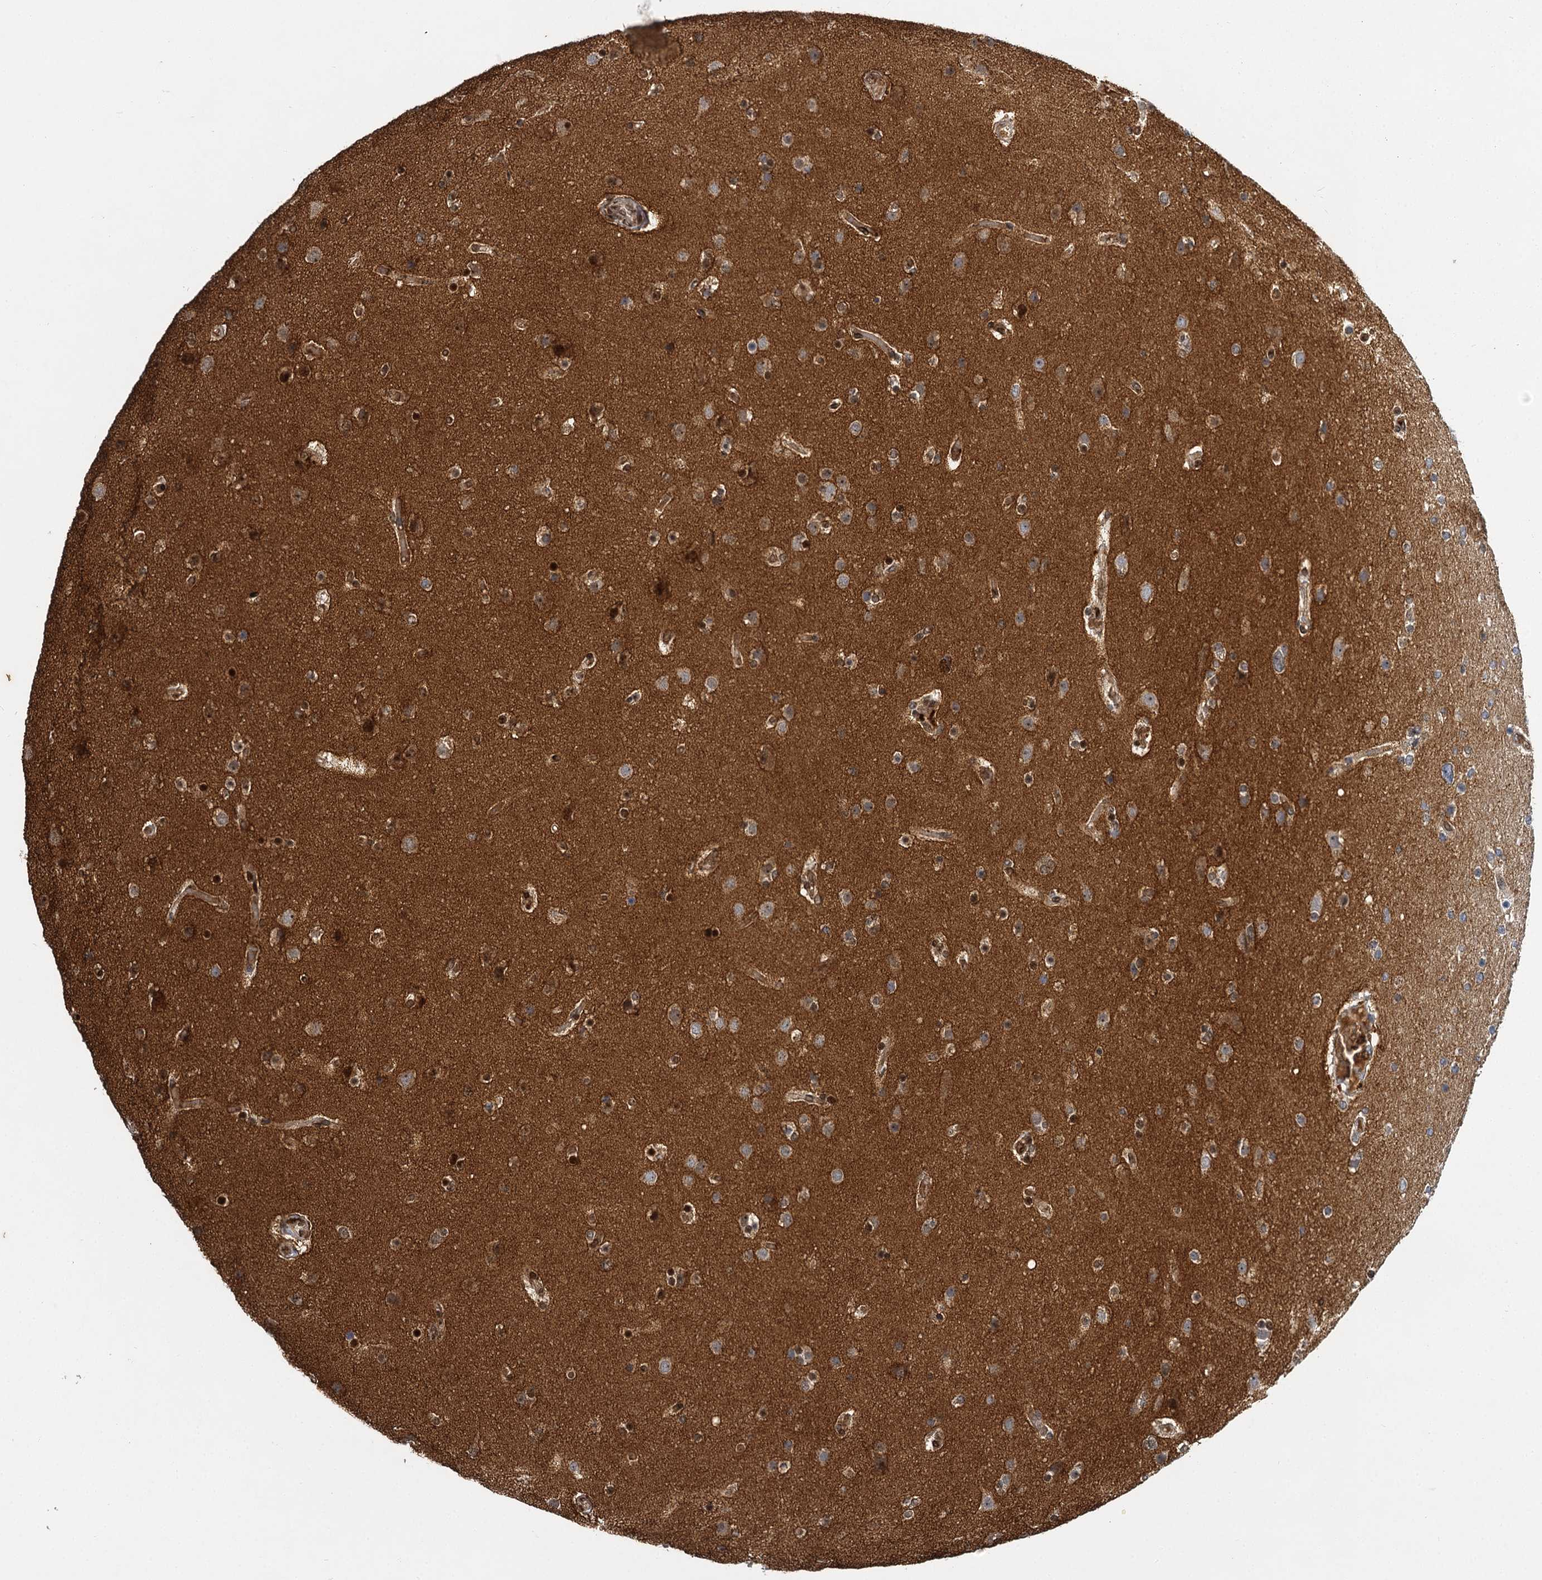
{"staining": {"intensity": "moderate", "quantity": "25%-75%", "location": "cytoplasmic/membranous,nuclear"}, "tissue": "glioma", "cell_type": "Tumor cells", "image_type": "cancer", "snomed": [{"axis": "morphology", "description": "Glioma, malignant, High grade"}, {"axis": "topography", "description": "Cerebral cortex"}], "caption": "Brown immunohistochemical staining in glioma reveals moderate cytoplasmic/membranous and nuclear positivity in about 25%-75% of tumor cells.", "gene": "BCS1L", "patient": {"sex": "female", "age": 36}}